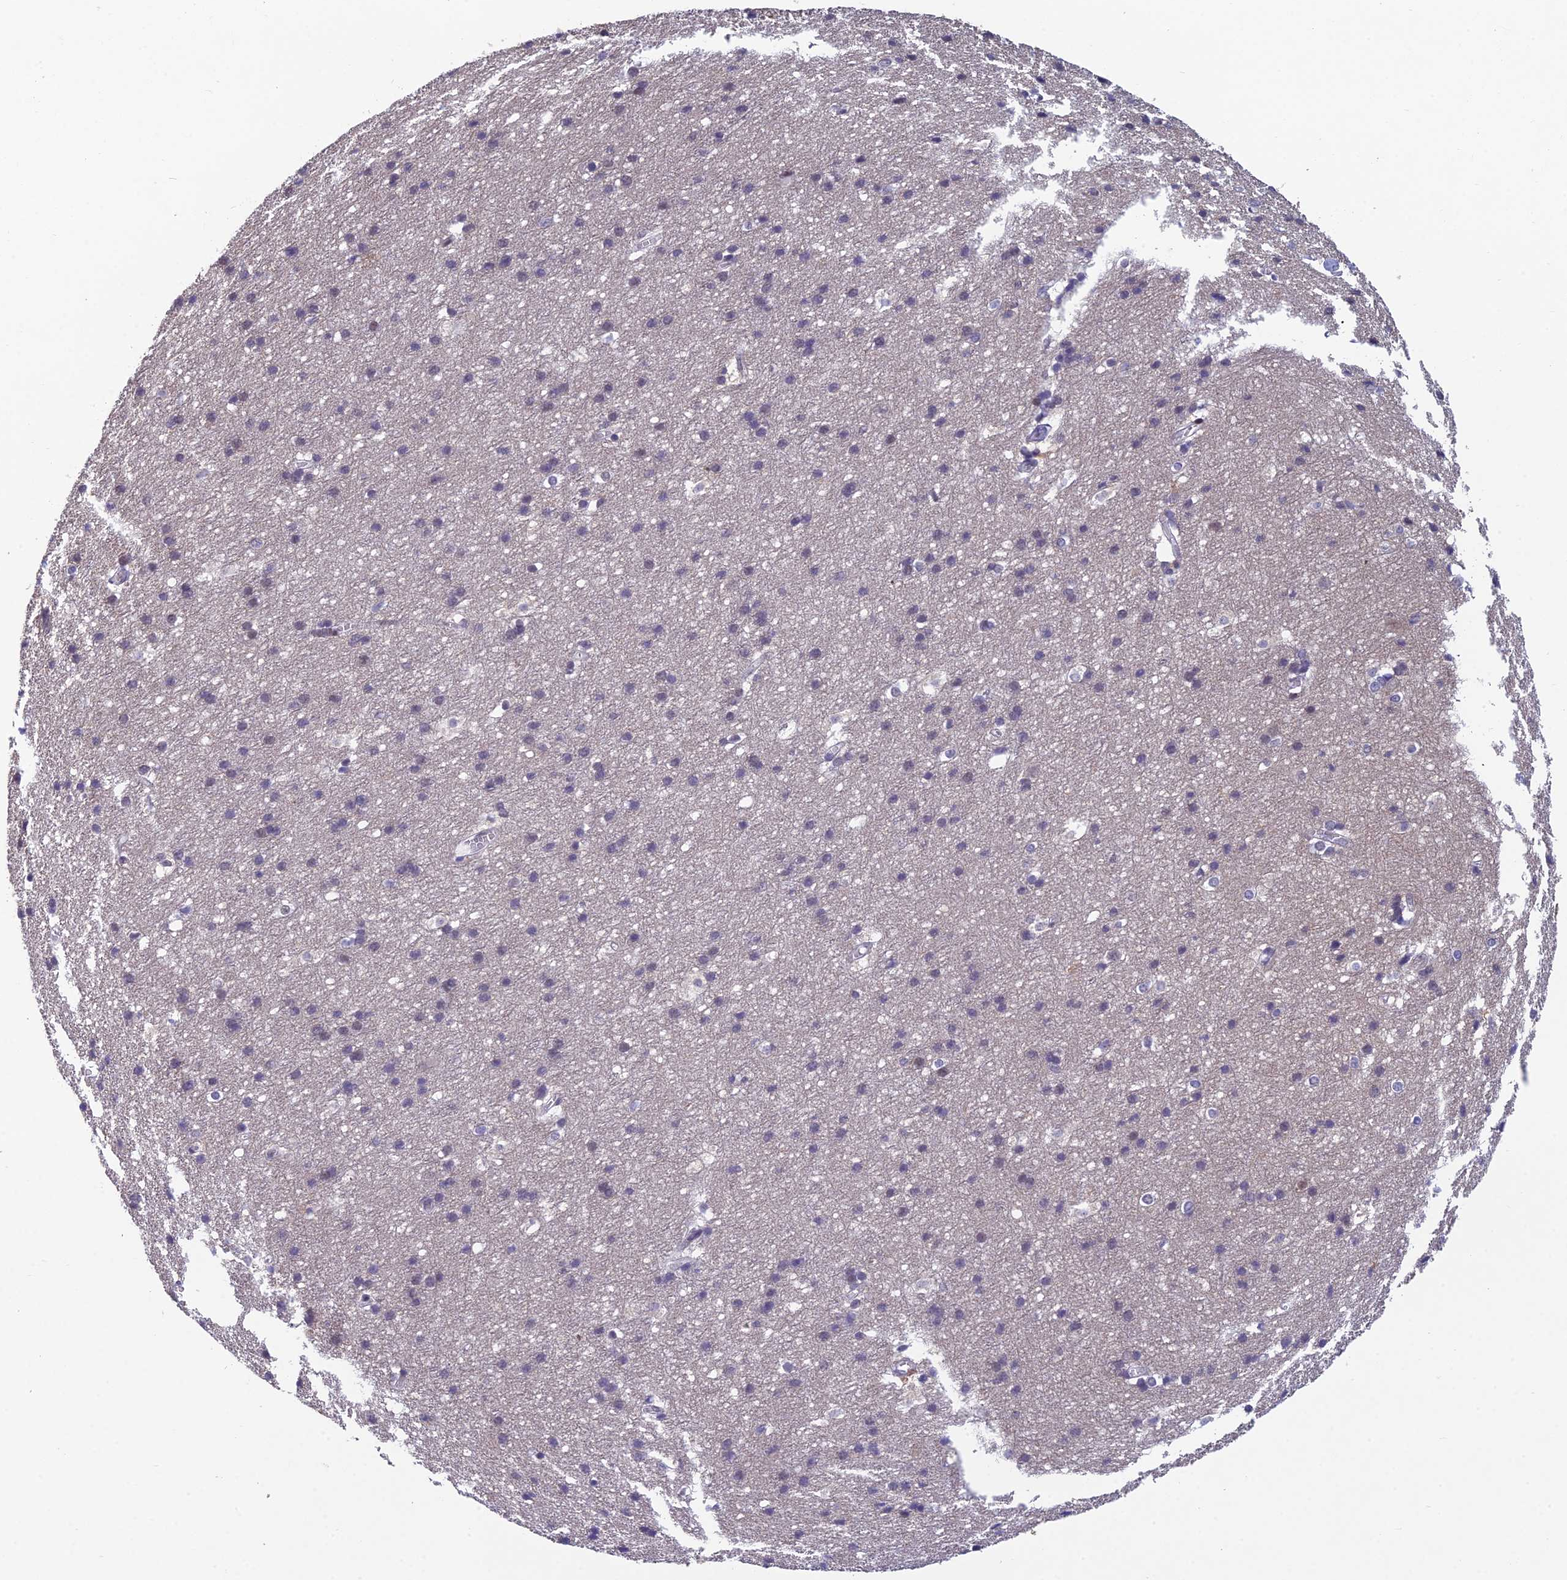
{"staining": {"intensity": "negative", "quantity": "none", "location": "none"}, "tissue": "cerebral cortex", "cell_type": "Endothelial cells", "image_type": "normal", "snomed": [{"axis": "morphology", "description": "Normal tissue, NOS"}, {"axis": "topography", "description": "Cerebral cortex"}], "caption": "High magnification brightfield microscopy of unremarkable cerebral cortex stained with DAB (3,3'-diaminobenzidine) (brown) and counterstained with hematoxylin (blue): endothelial cells show no significant staining. The staining is performed using DAB (3,3'-diaminobenzidine) brown chromogen with nuclei counter-stained in using hematoxylin.", "gene": "RGS17", "patient": {"sex": "male", "age": 54}}